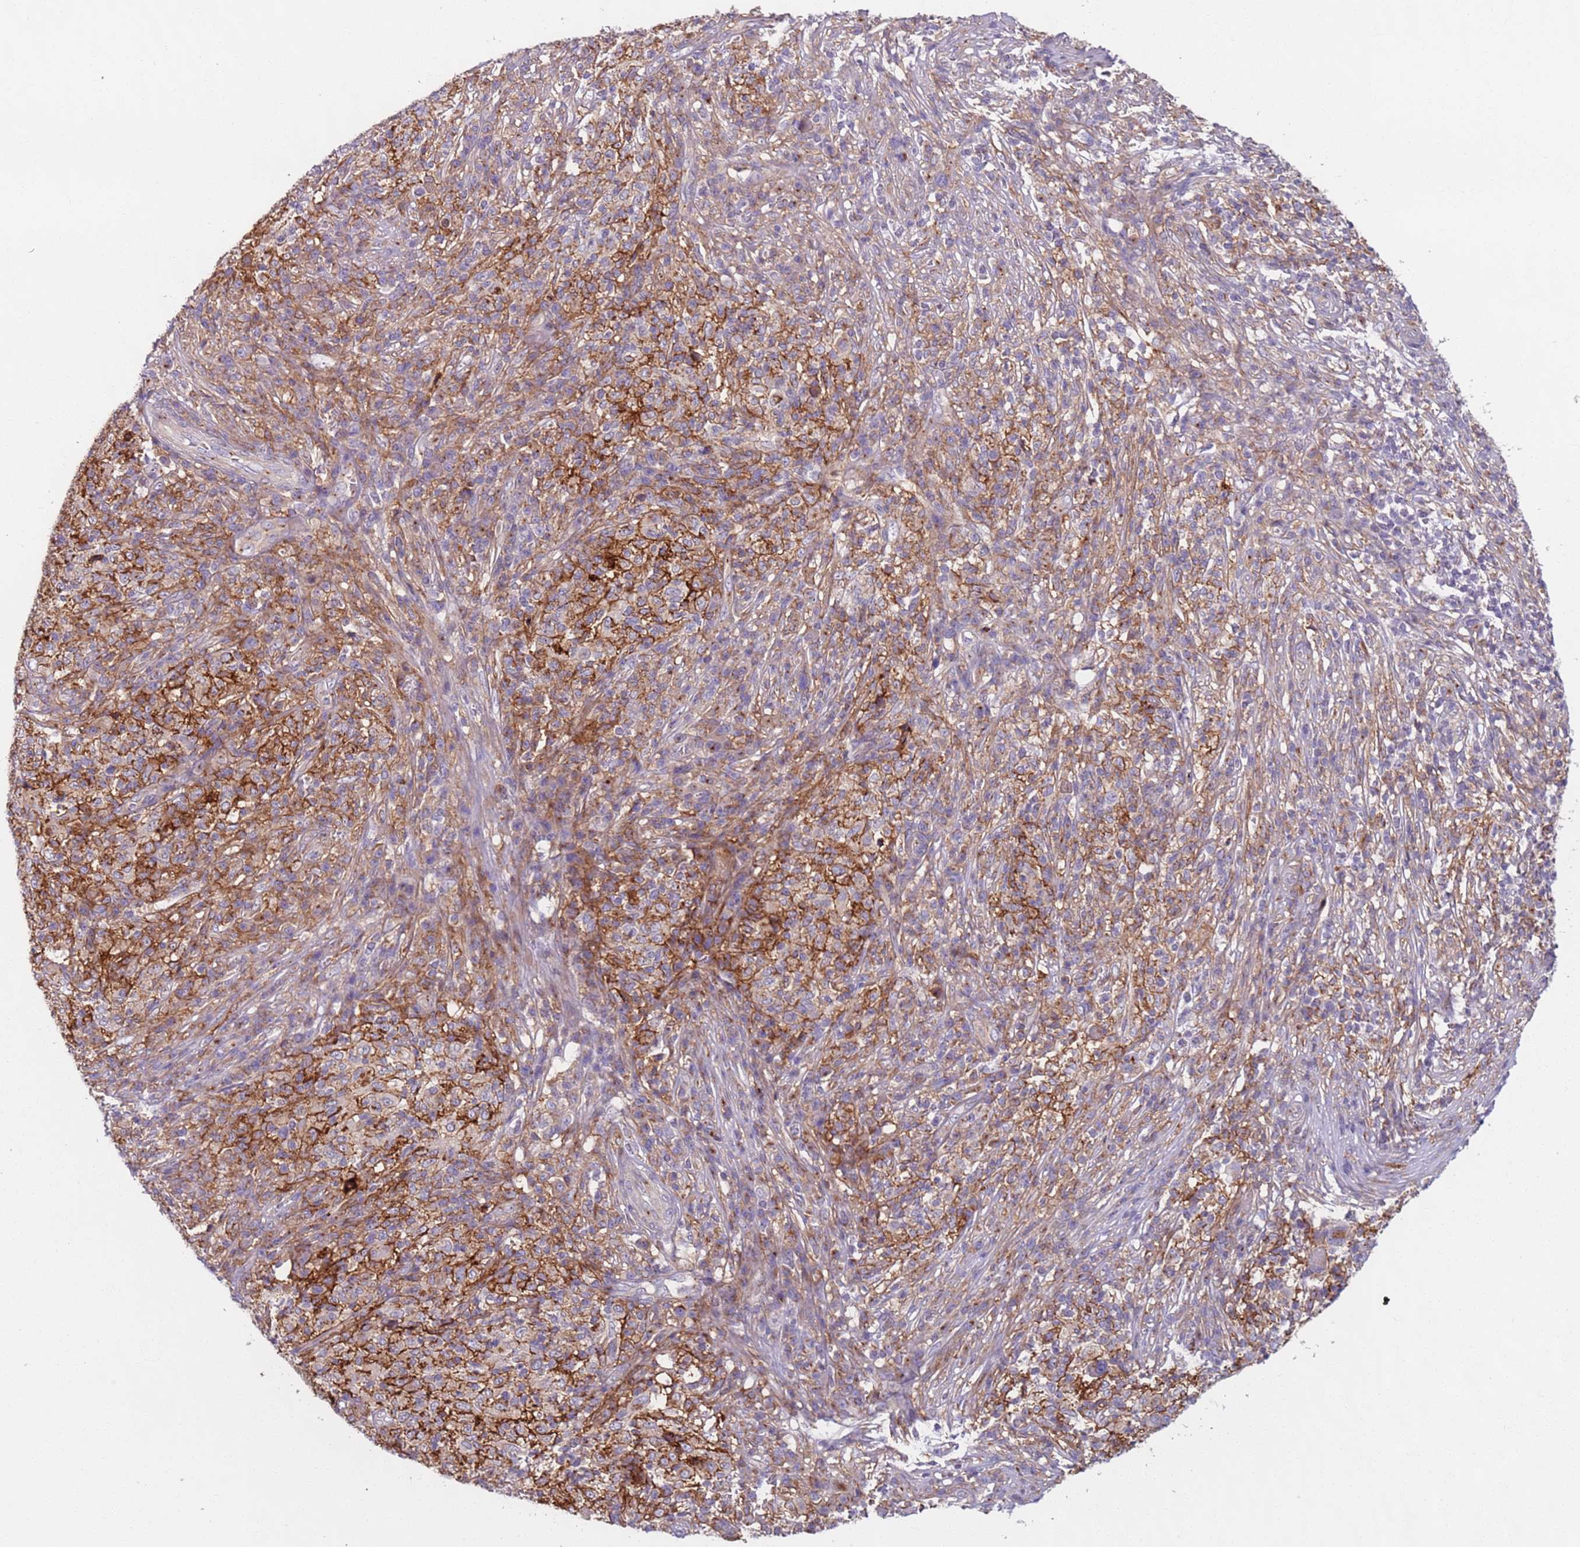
{"staining": {"intensity": "weak", "quantity": "<25%", "location": "cytoplasmic/membranous"}, "tissue": "melanoma", "cell_type": "Tumor cells", "image_type": "cancer", "snomed": [{"axis": "morphology", "description": "Malignant melanoma, NOS"}, {"axis": "topography", "description": "Skin"}], "caption": "High magnification brightfield microscopy of malignant melanoma stained with DAB (brown) and counterstained with hematoxylin (blue): tumor cells show no significant staining.", "gene": "AKTIP", "patient": {"sex": "male", "age": 66}}